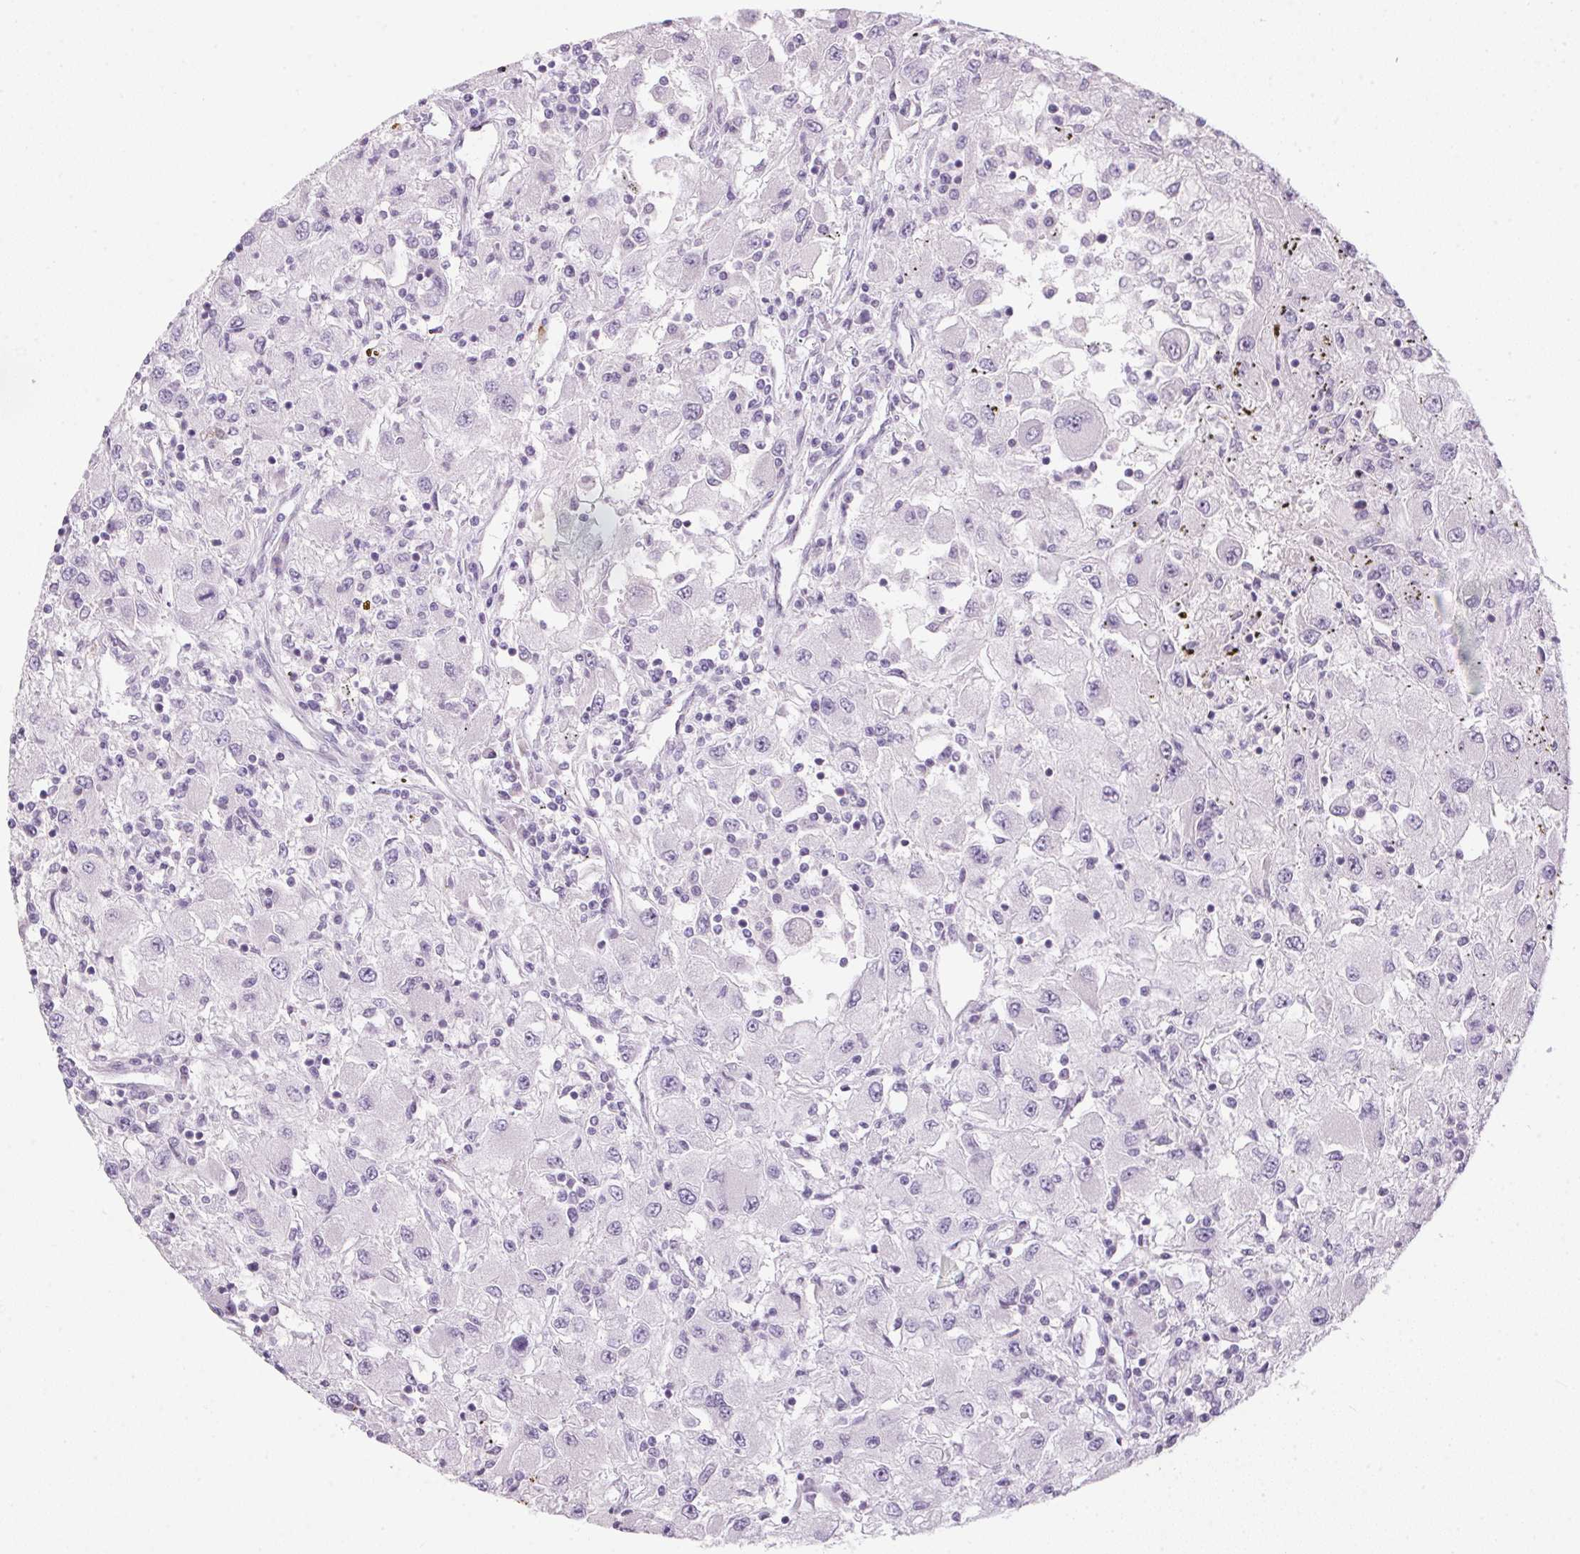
{"staining": {"intensity": "negative", "quantity": "none", "location": "none"}, "tissue": "renal cancer", "cell_type": "Tumor cells", "image_type": "cancer", "snomed": [{"axis": "morphology", "description": "Adenocarcinoma, NOS"}, {"axis": "topography", "description": "Kidney"}], "caption": "Immunohistochemical staining of renal adenocarcinoma exhibits no significant positivity in tumor cells.", "gene": "ECPAS", "patient": {"sex": "female", "age": 67}}